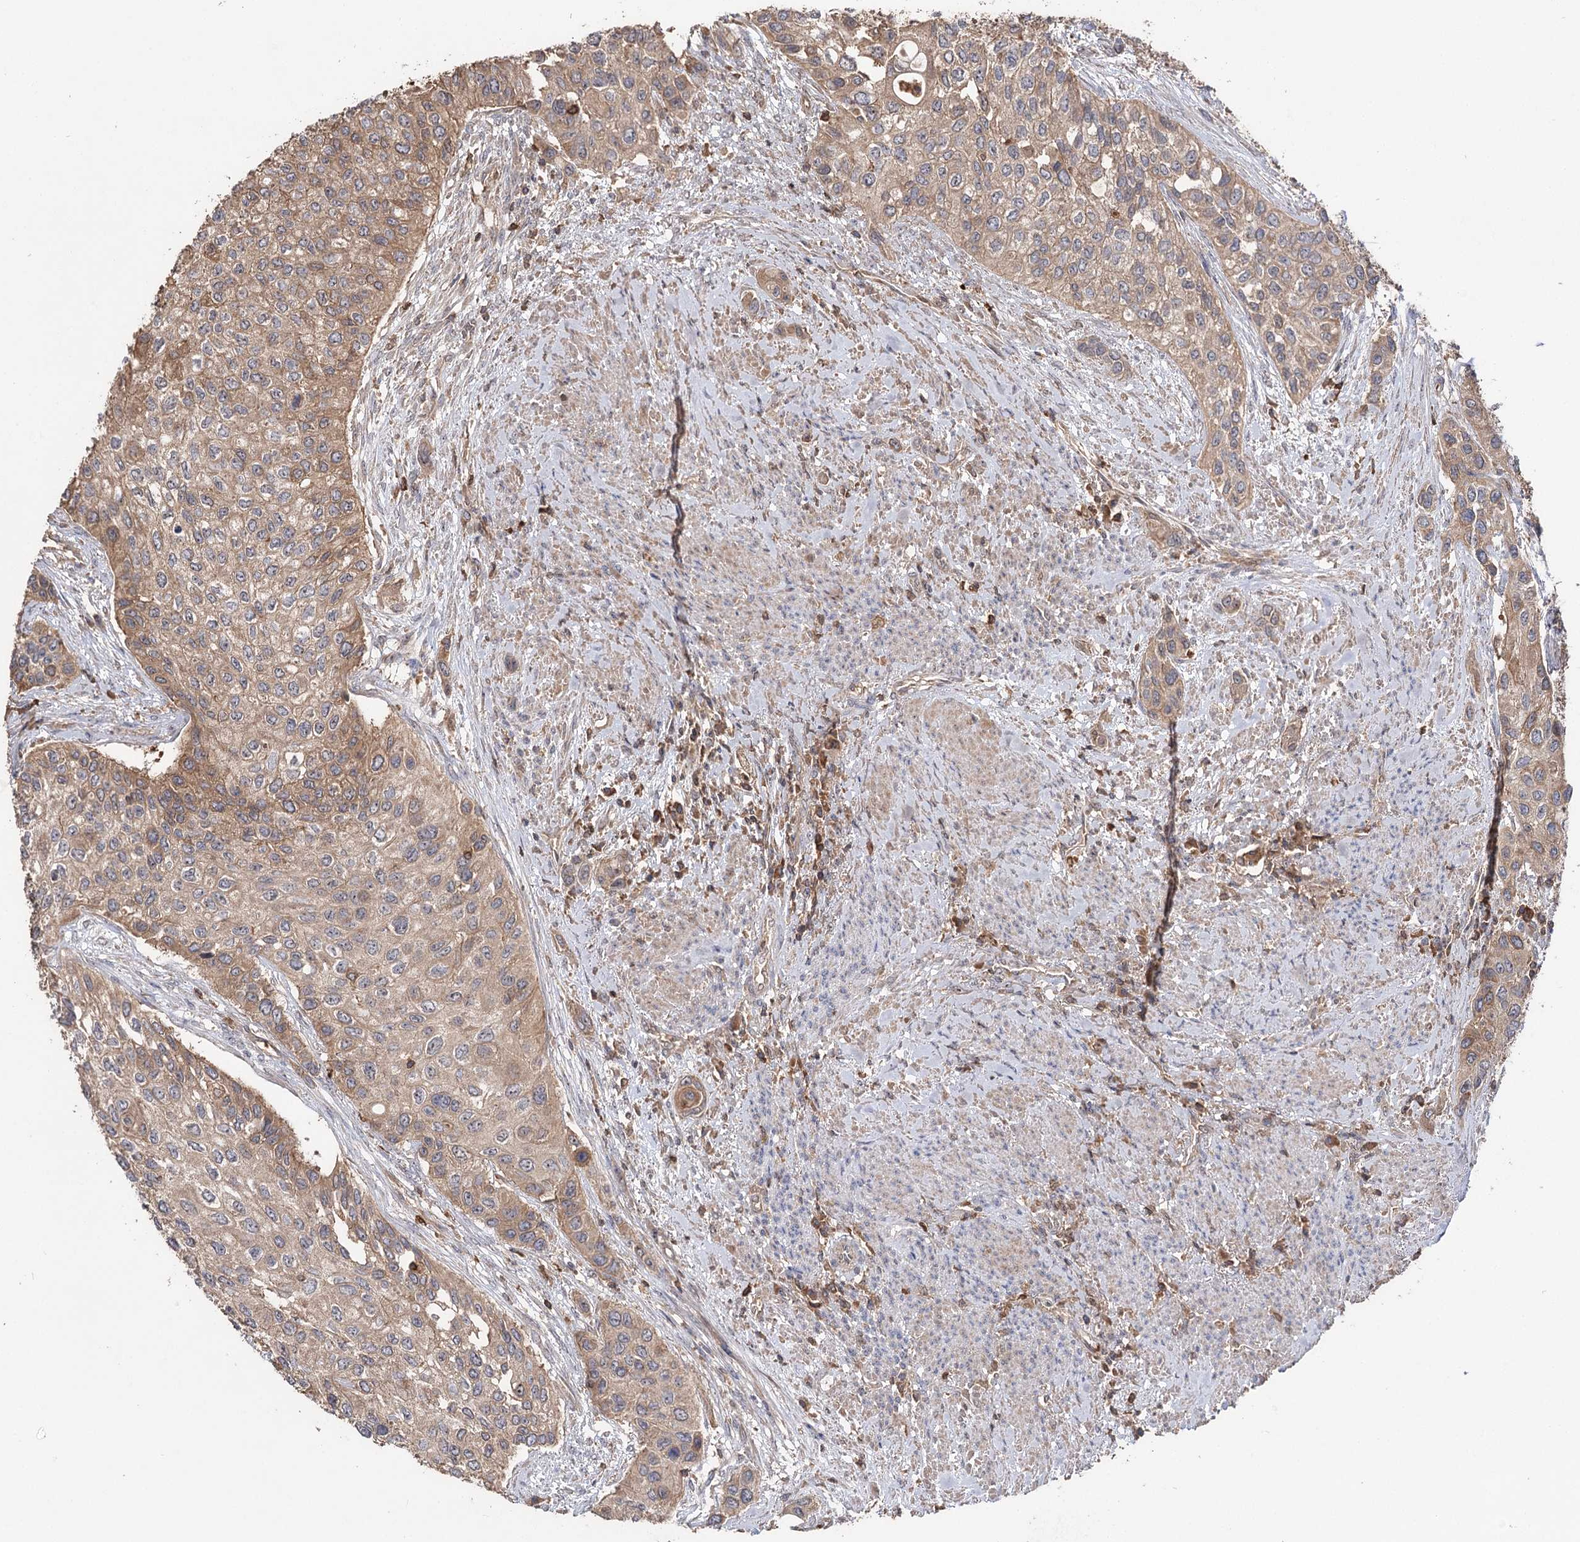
{"staining": {"intensity": "weak", "quantity": ">75%", "location": "cytoplasmic/membranous"}, "tissue": "urothelial cancer", "cell_type": "Tumor cells", "image_type": "cancer", "snomed": [{"axis": "morphology", "description": "Normal tissue, NOS"}, {"axis": "morphology", "description": "Urothelial carcinoma, High grade"}, {"axis": "topography", "description": "Vascular tissue"}, {"axis": "topography", "description": "Urinary bladder"}], "caption": "This histopathology image demonstrates immunohistochemistry (IHC) staining of human high-grade urothelial carcinoma, with low weak cytoplasmic/membranous staining in approximately >75% of tumor cells.", "gene": "FAM53B", "patient": {"sex": "female", "age": 56}}